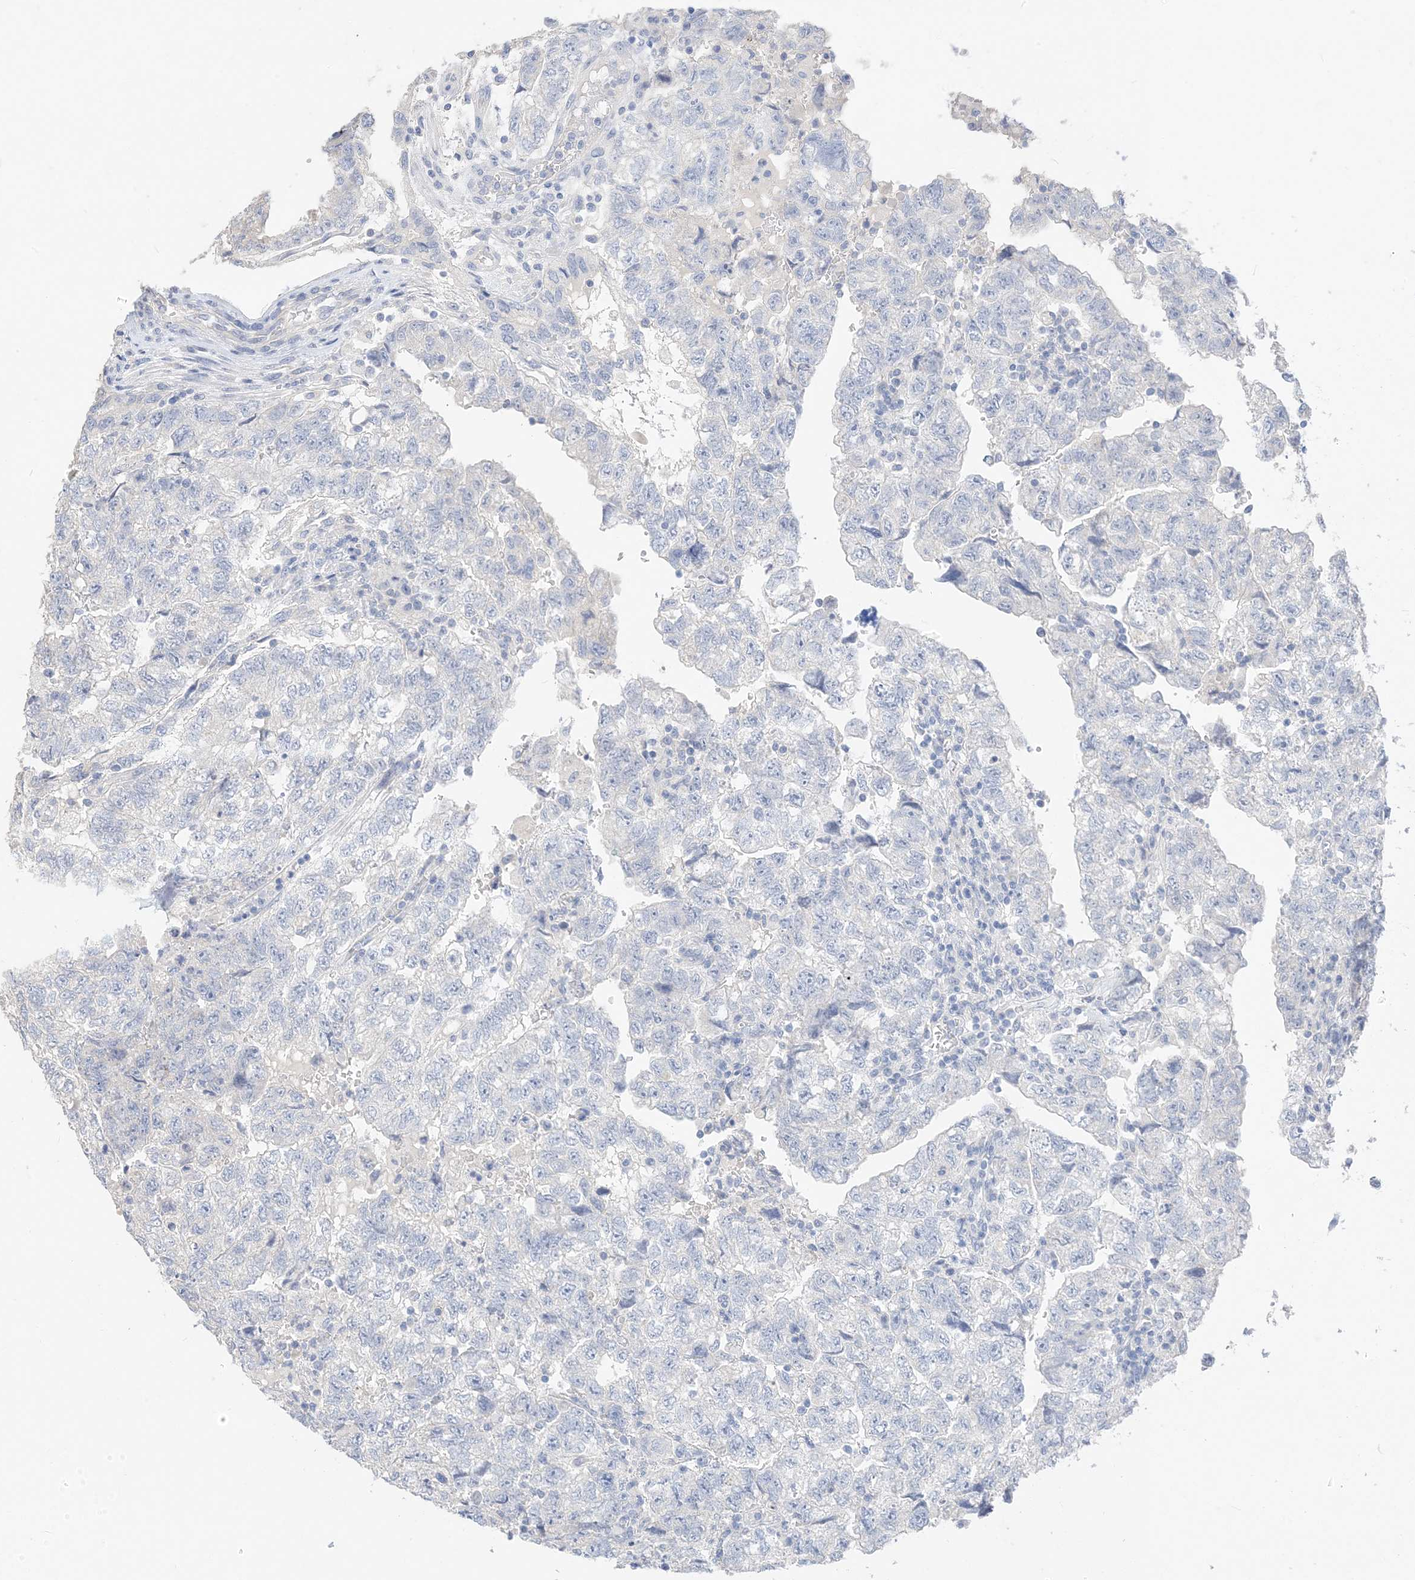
{"staining": {"intensity": "negative", "quantity": "none", "location": "none"}, "tissue": "testis cancer", "cell_type": "Tumor cells", "image_type": "cancer", "snomed": [{"axis": "morphology", "description": "Carcinoma, Embryonal, NOS"}, {"axis": "topography", "description": "Testis"}], "caption": "This is a micrograph of immunohistochemistry (IHC) staining of embryonal carcinoma (testis), which shows no positivity in tumor cells. (DAB immunohistochemistry (IHC) visualized using brightfield microscopy, high magnification).", "gene": "MUC17", "patient": {"sex": "male", "age": 36}}